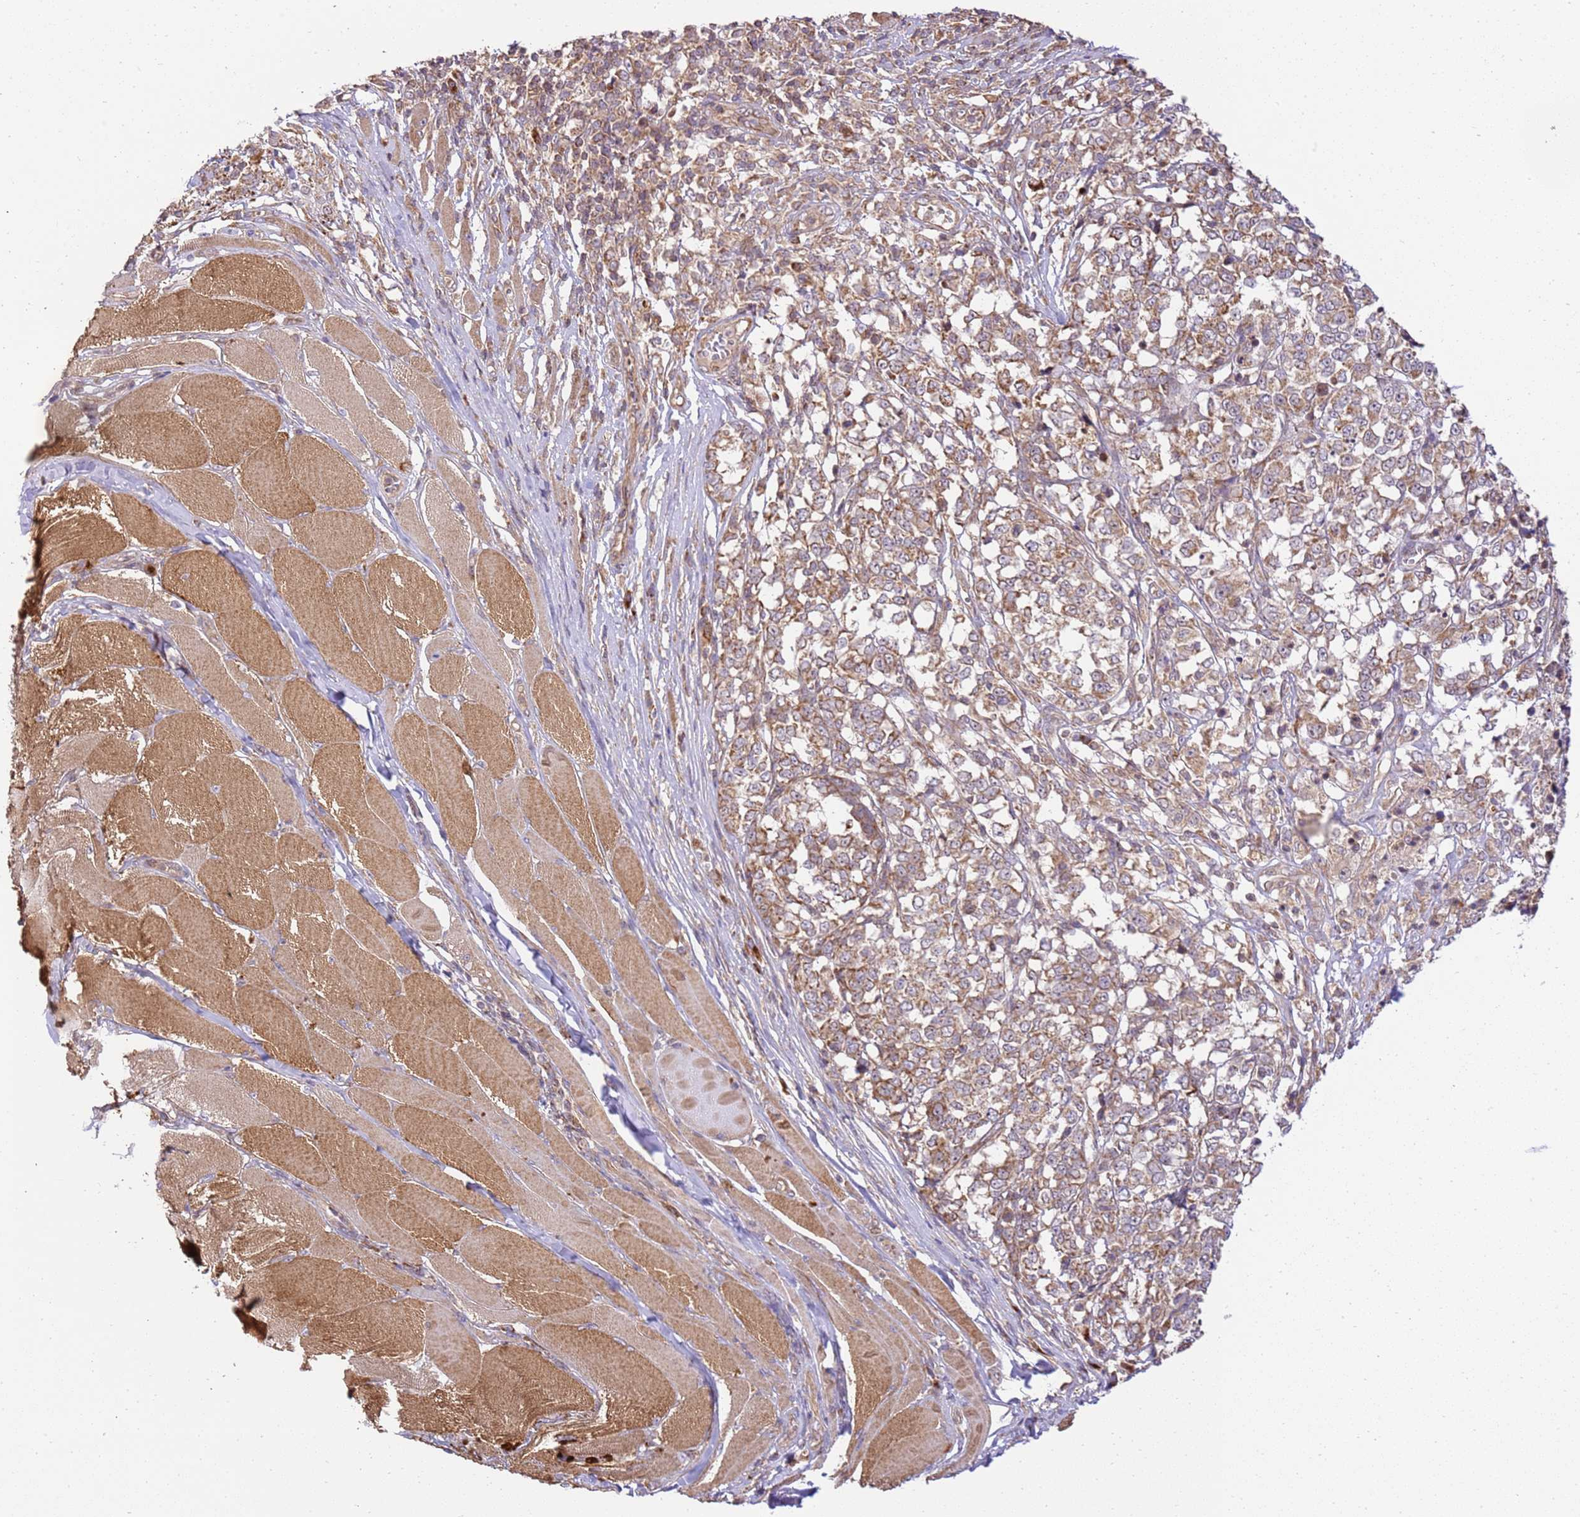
{"staining": {"intensity": "moderate", "quantity": ">75%", "location": "cytoplasmic/membranous"}, "tissue": "melanoma", "cell_type": "Tumor cells", "image_type": "cancer", "snomed": [{"axis": "morphology", "description": "Malignant melanoma, NOS"}, {"axis": "topography", "description": "Skin"}], "caption": "Immunohistochemical staining of malignant melanoma reveals medium levels of moderate cytoplasmic/membranous protein expression in approximately >75% of tumor cells.", "gene": "SPATA2L", "patient": {"sex": "female", "age": 72}}